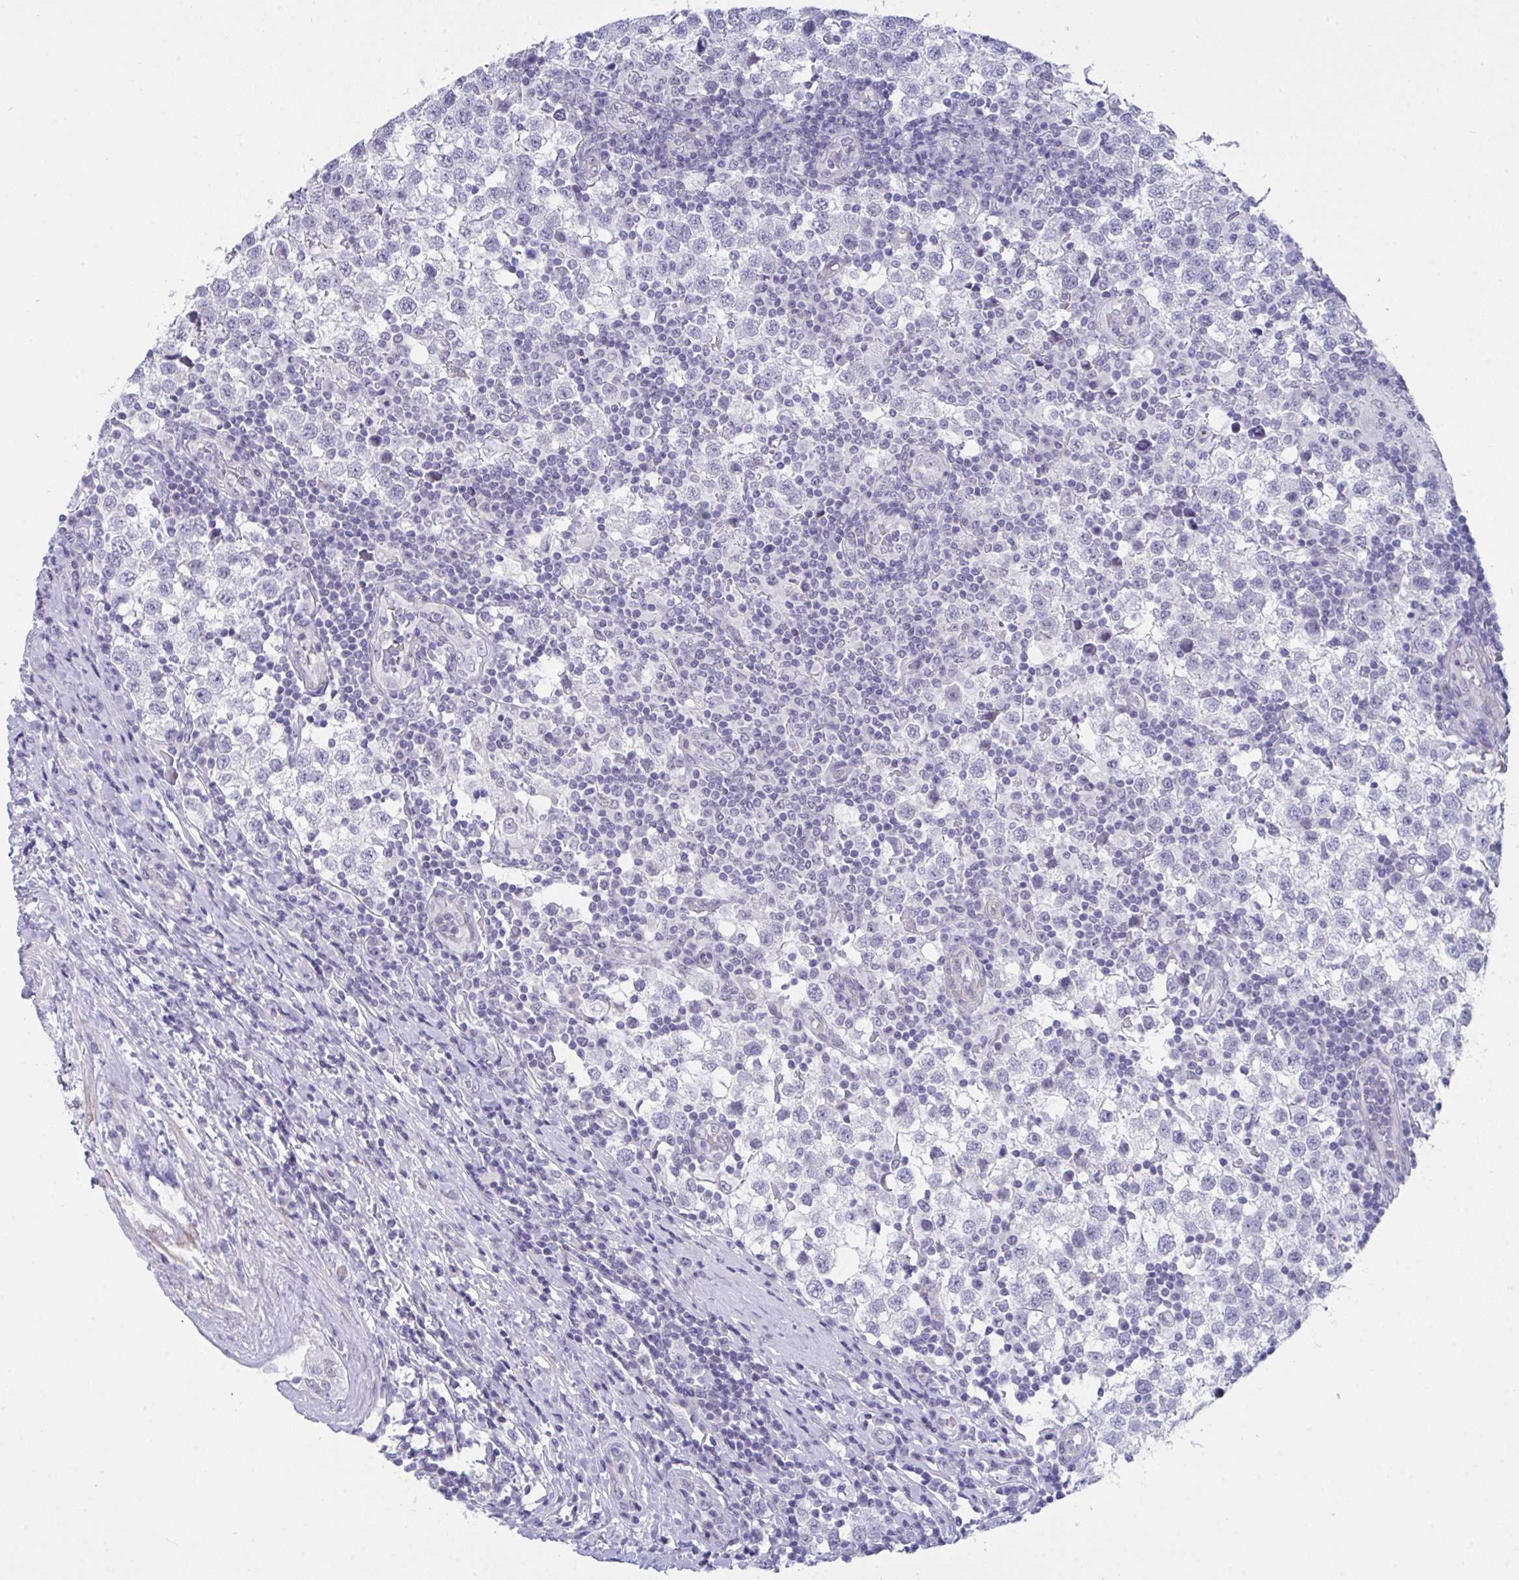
{"staining": {"intensity": "negative", "quantity": "none", "location": "none"}, "tissue": "testis cancer", "cell_type": "Tumor cells", "image_type": "cancer", "snomed": [{"axis": "morphology", "description": "Seminoma, NOS"}, {"axis": "topography", "description": "Testis"}], "caption": "Tumor cells show no significant protein positivity in testis cancer.", "gene": "FBXL22", "patient": {"sex": "male", "age": 34}}